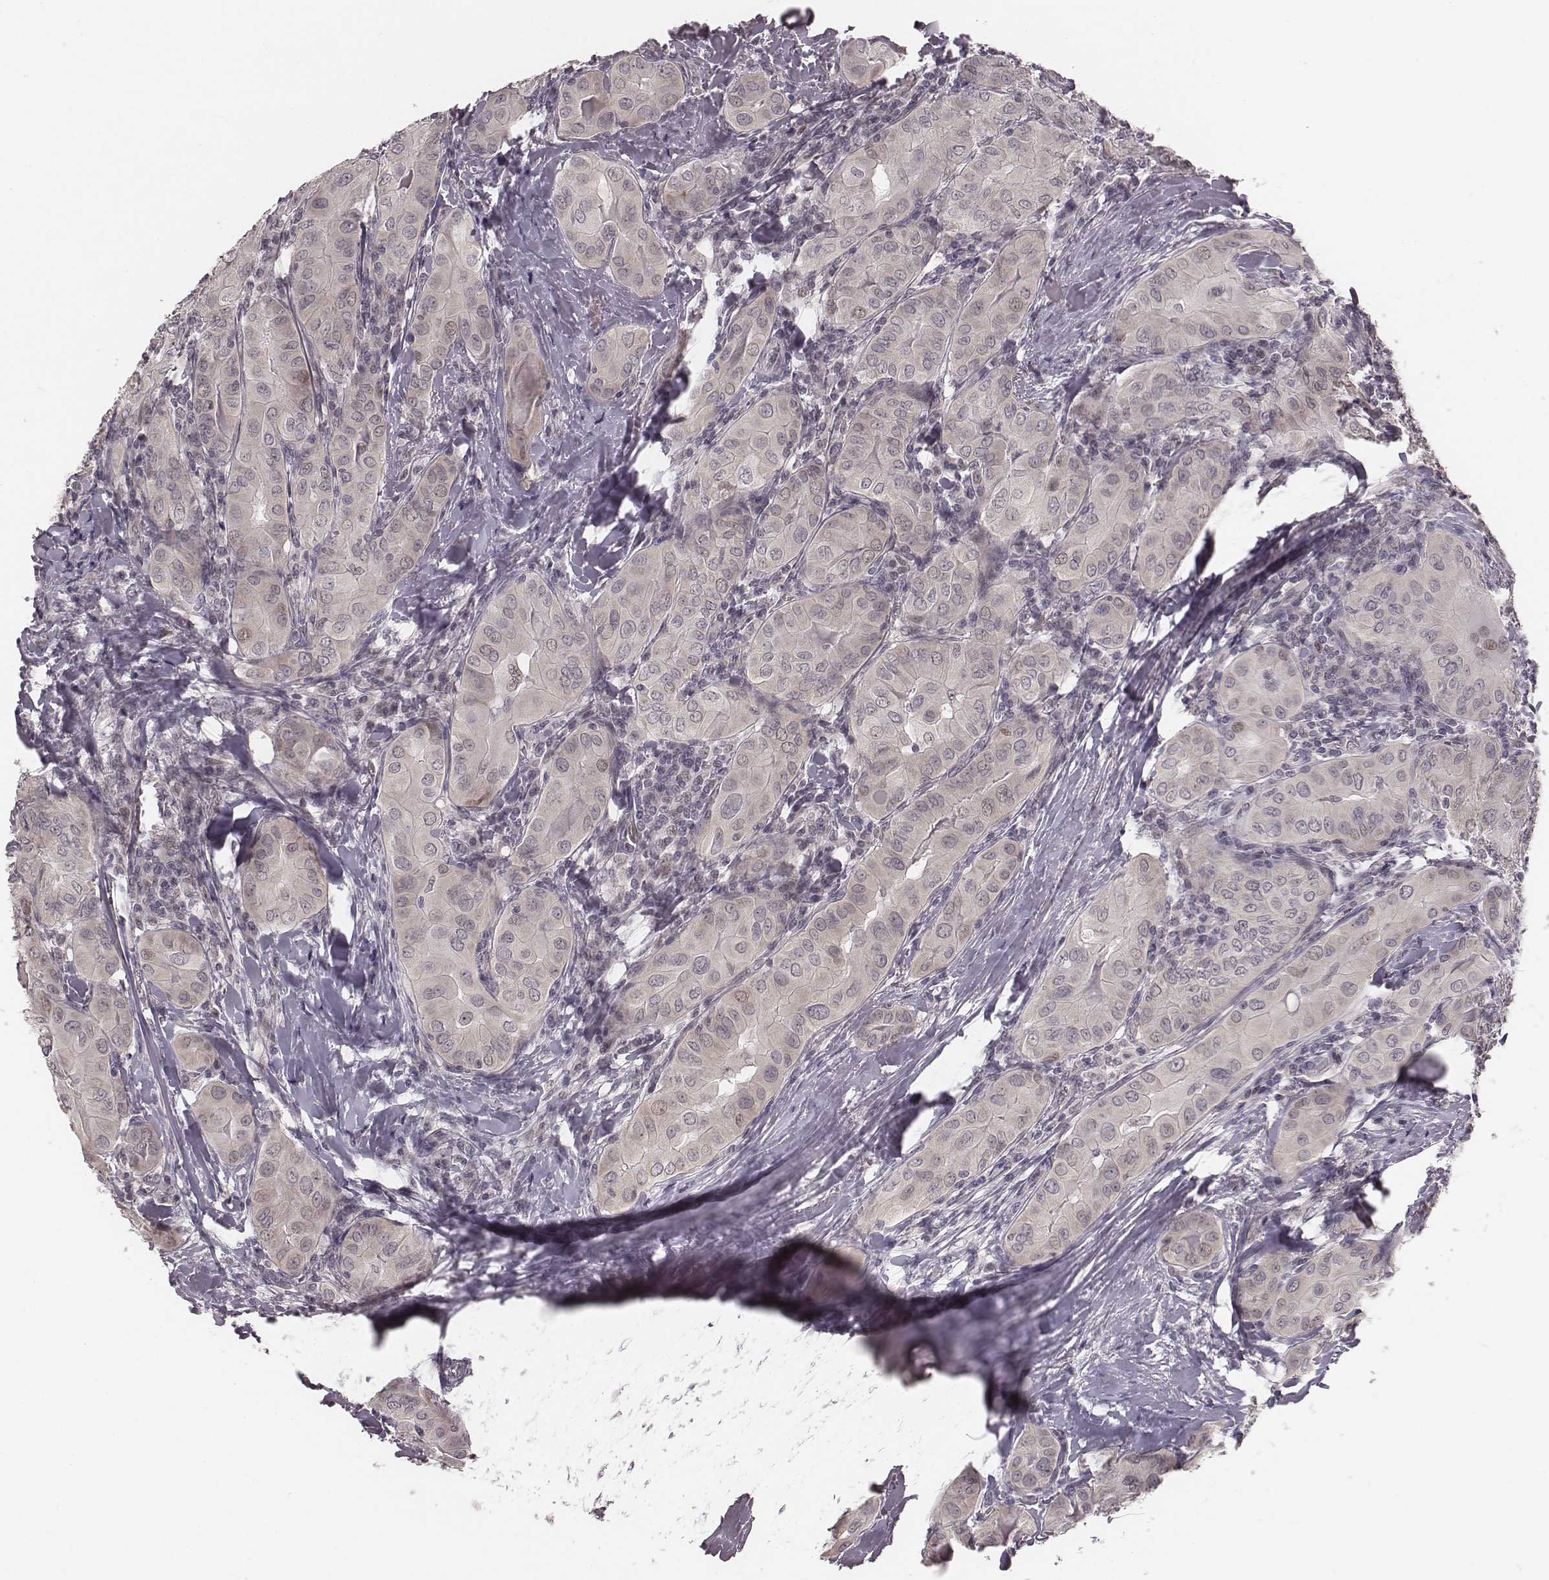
{"staining": {"intensity": "negative", "quantity": "none", "location": "none"}, "tissue": "thyroid cancer", "cell_type": "Tumor cells", "image_type": "cancer", "snomed": [{"axis": "morphology", "description": "Papillary adenocarcinoma, NOS"}, {"axis": "topography", "description": "Thyroid gland"}], "caption": "Immunohistochemistry of thyroid papillary adenocarcinoma shows no staining in tumor cells.", "gene": "IQCG", "patient": {"sex": "female", "age": 37}}